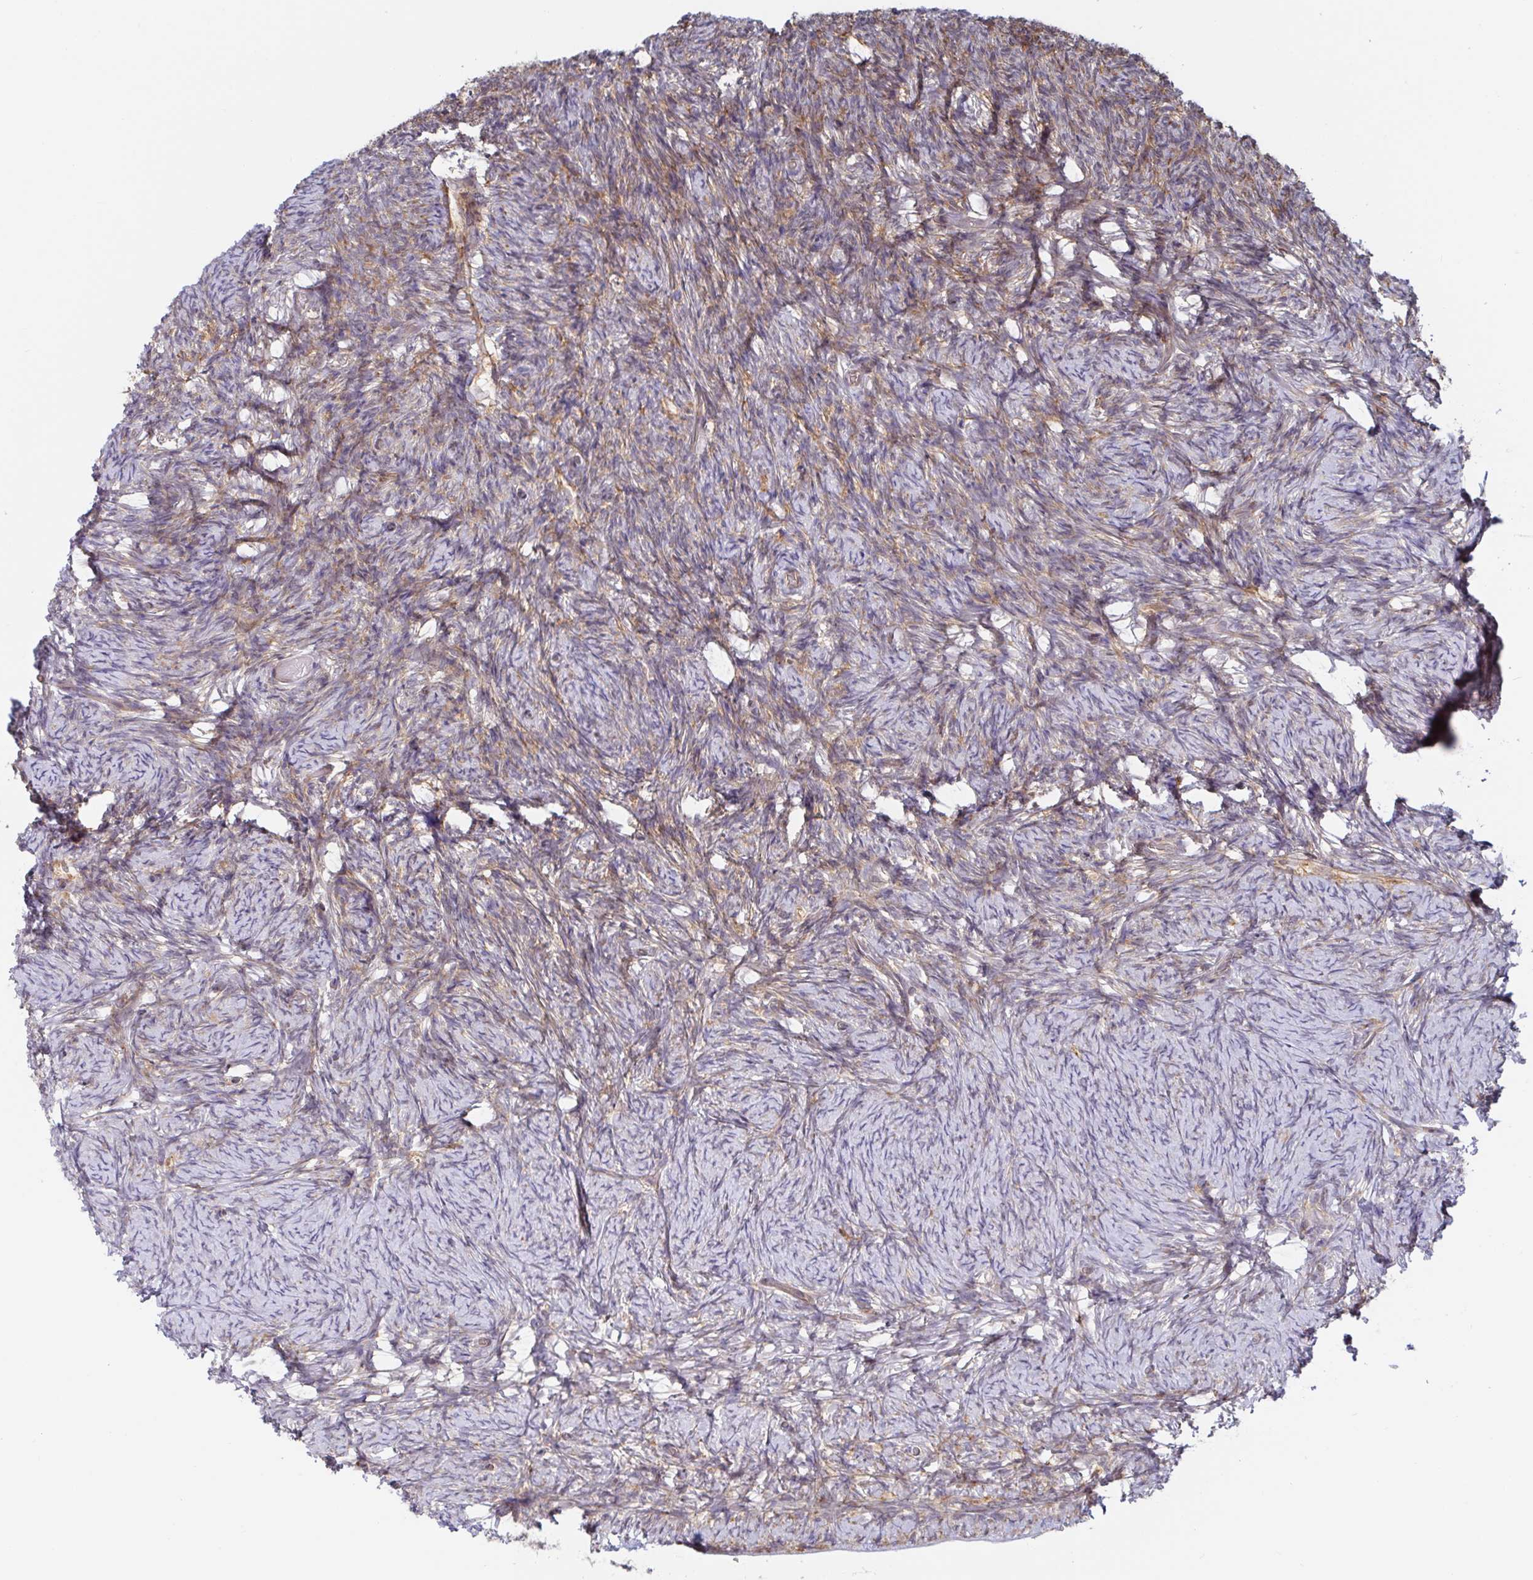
{"staining": {"intensity": "weak", "quantity": "25%-75%", "location": "cytoplasmic/membranous"}, "tissue": "ovary", "cell_type": "Ovarian stroma cells", "image_type": "normal", "snomed": [{"axis": "morphology", "description": "Normal tissue, NOS"}, {"axis": "topography", "description": "Ovary"}], "caption": "This histopathology image demonstrates IHC staining of unremarkable human ovary, with low weak cytoplasmic/membranous positivity in approximately 25%-75% of ovarian stroma cells.", "gene": "LARP1", "patient": {"sex": "female", "age": 34}}